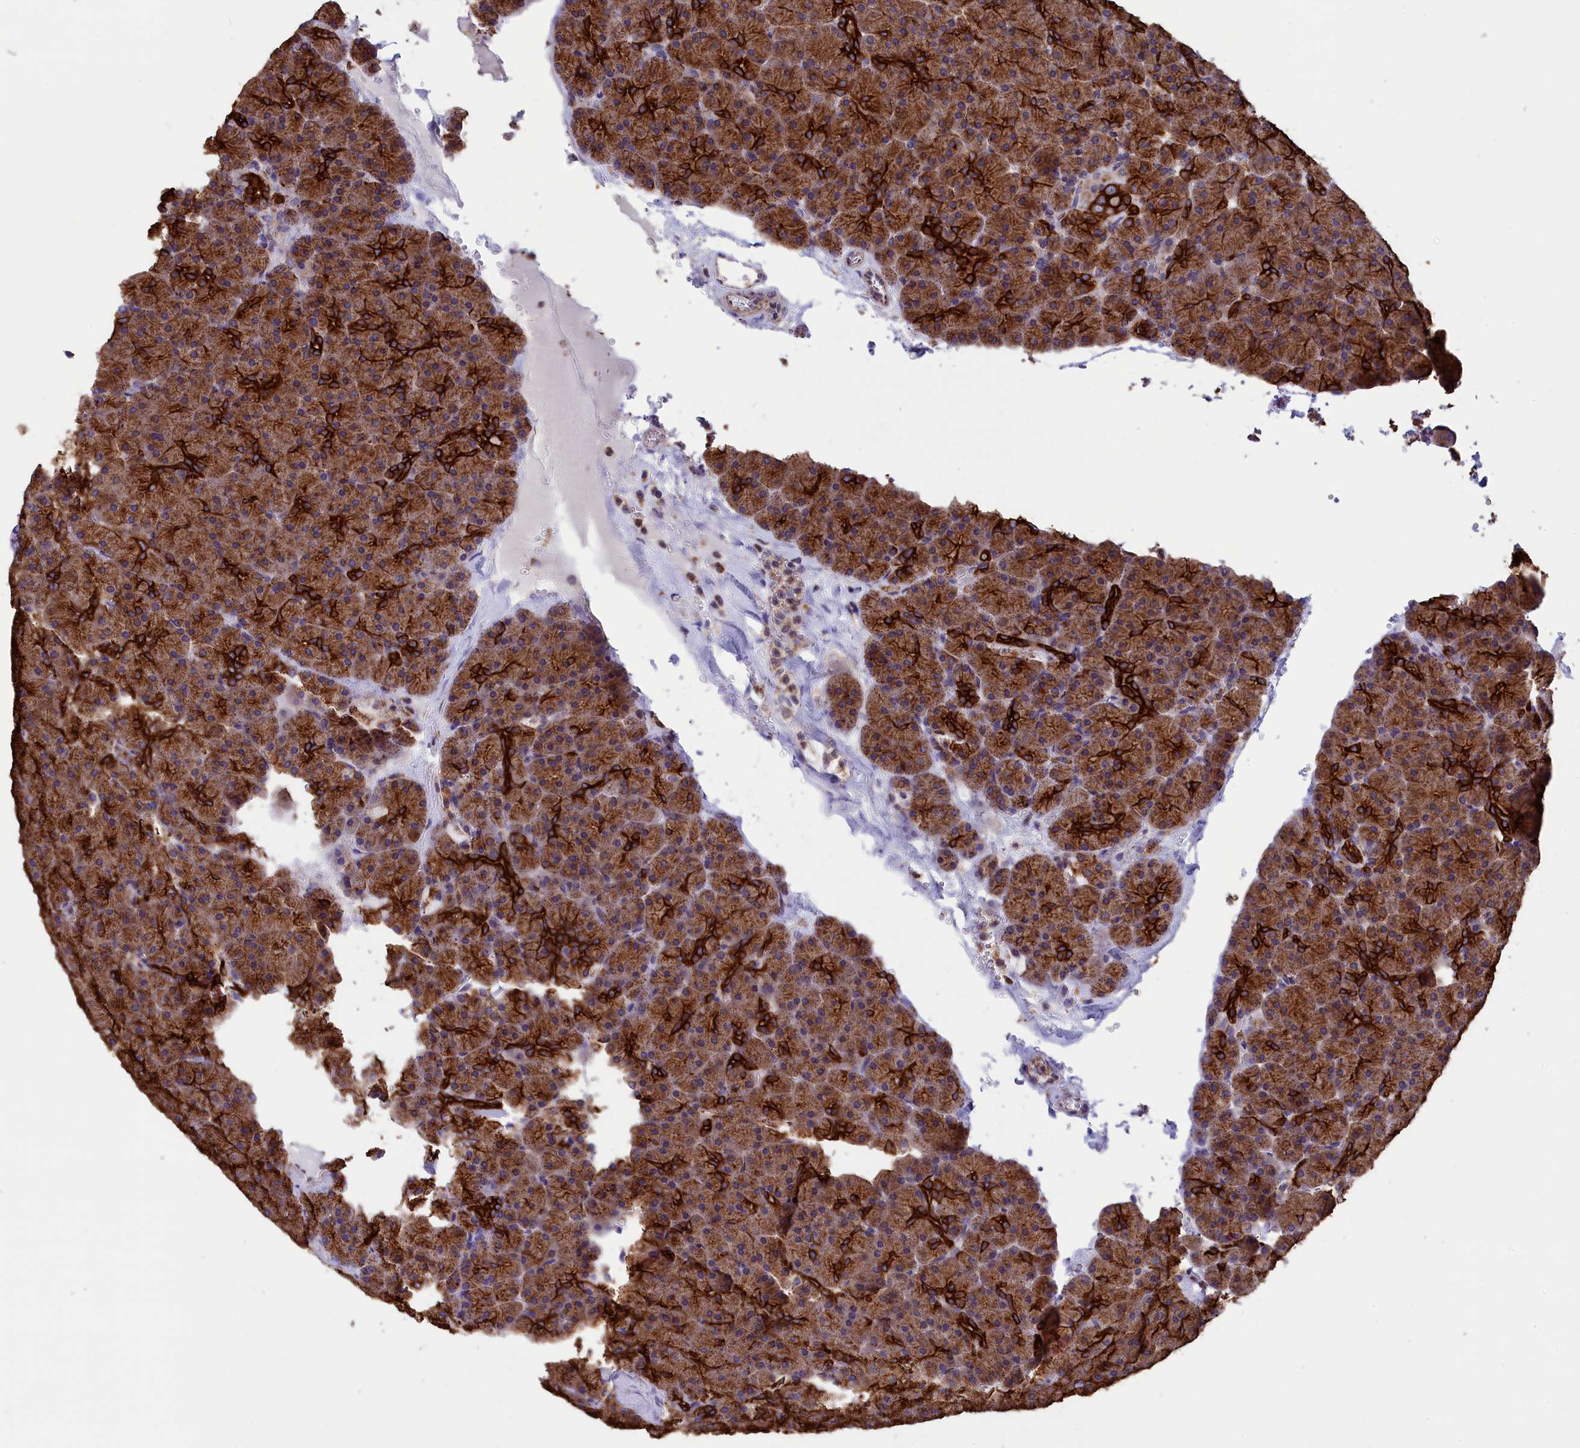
{"staining": {"intensity": "strong", "quantity": ">75%", "location": "cytoplasmic/membranous"}, "tissue": "pancreas", "cell_type": "Exocrine glandular cells", "image_type": "normal", "snomed": [{"axis": "morphology", "description": "Normal tissue, NOS"}, {"axis": "topography", "description": "Pancreas"}], "caption": "Protein expression by immunohistochemistry (IHC) displays strong cytoplasmic/membranous positivity in approximately >75% of exocrine glandular cells in benign pancreas.", "gene": "GATB", "patient": {"sex": "male", "age": 36}}